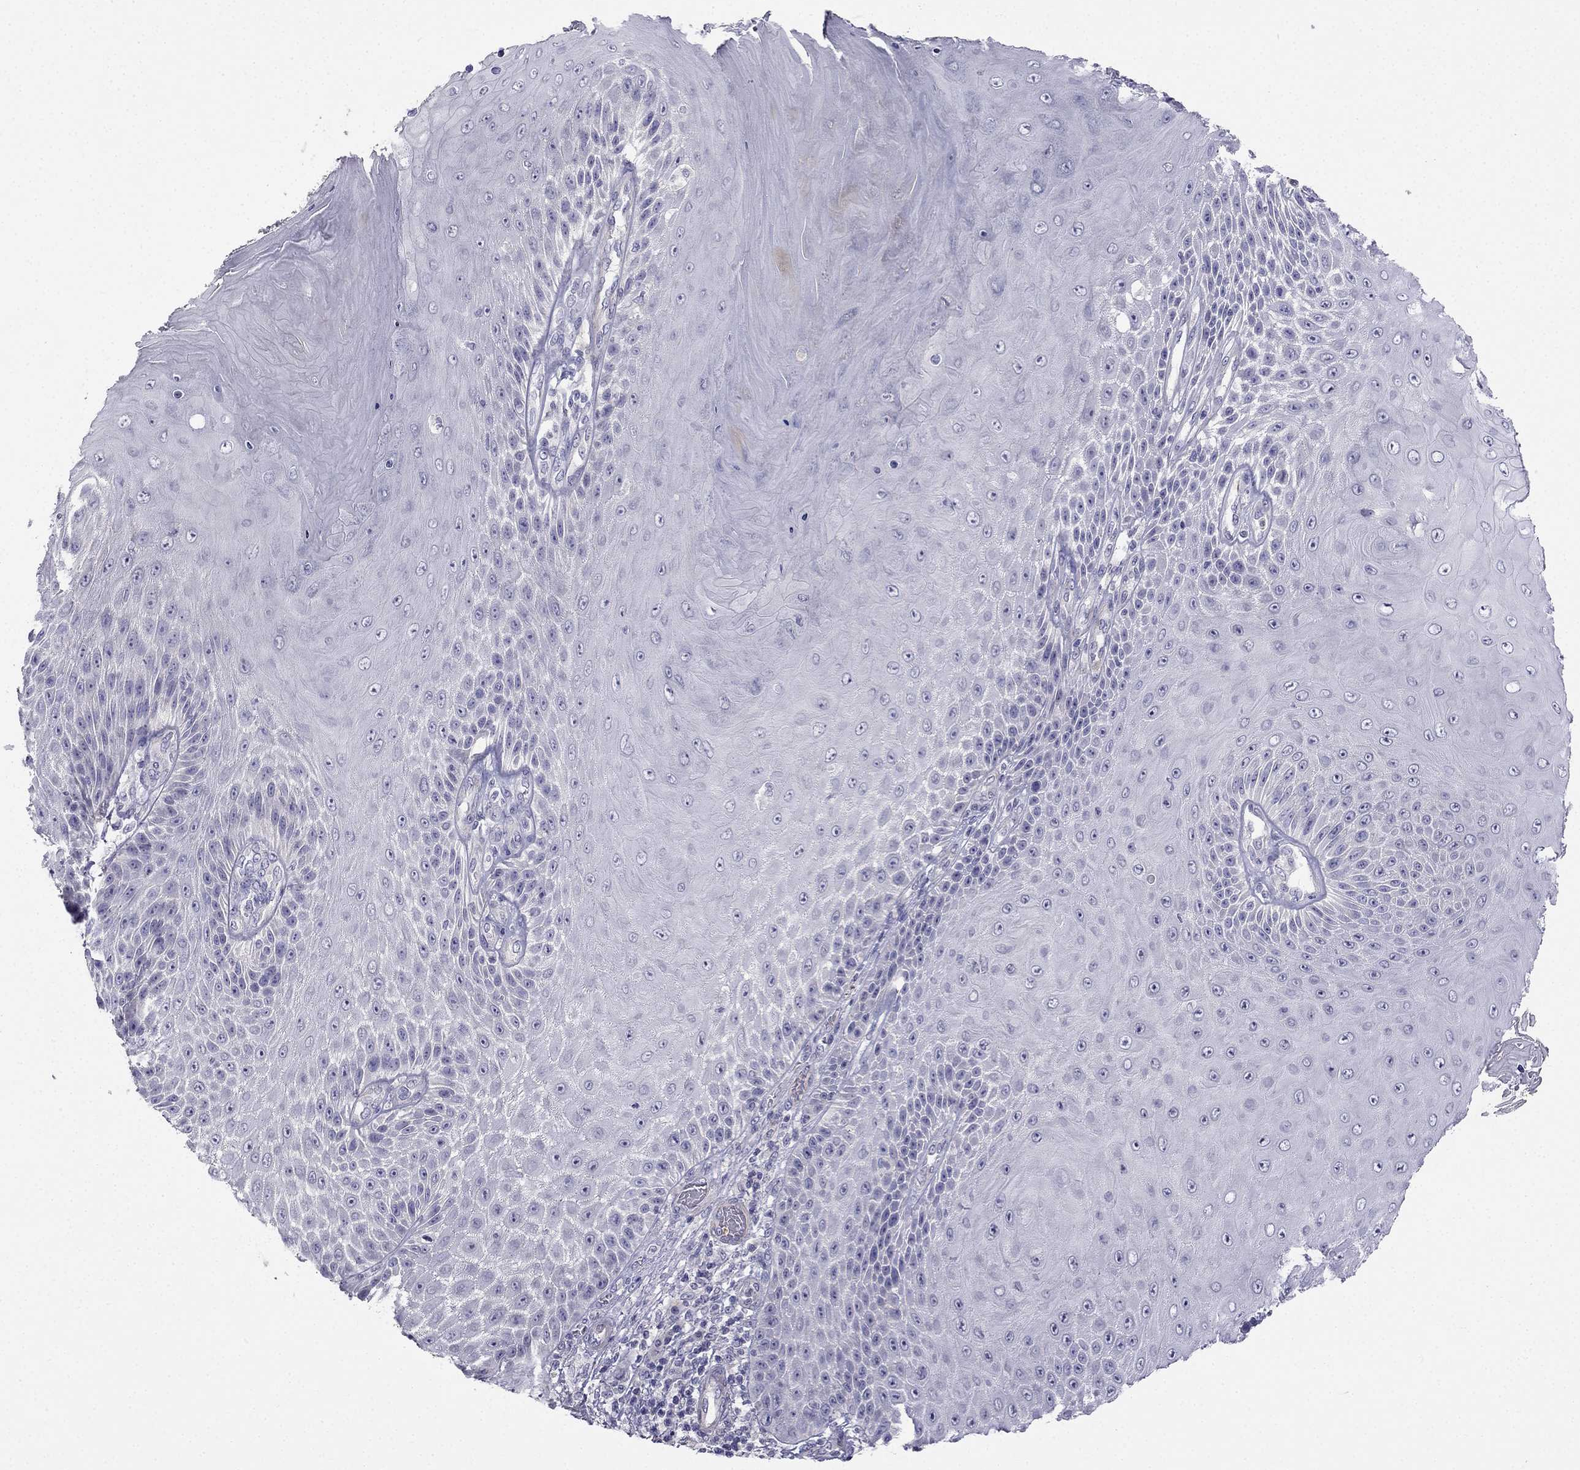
{"staining": {"intensity": "negative", "quantity": "none", "location": "none"}, "tissue": "skin cancer", "cell_type": "Tumor cells", "image_type": "cancer", "snomed": [{"axis": "morphology", "description": "Squamous cell carcinoma, NOS"}, {"axis": "topography", "description": "Skin"}], "caption": "Immunohistochemistry of human squamous cell carcinoma (skin) exhibits no expression in tumor cells.", "gene": "C16orf89", "patient": {"sex": "male", "age": 62}}